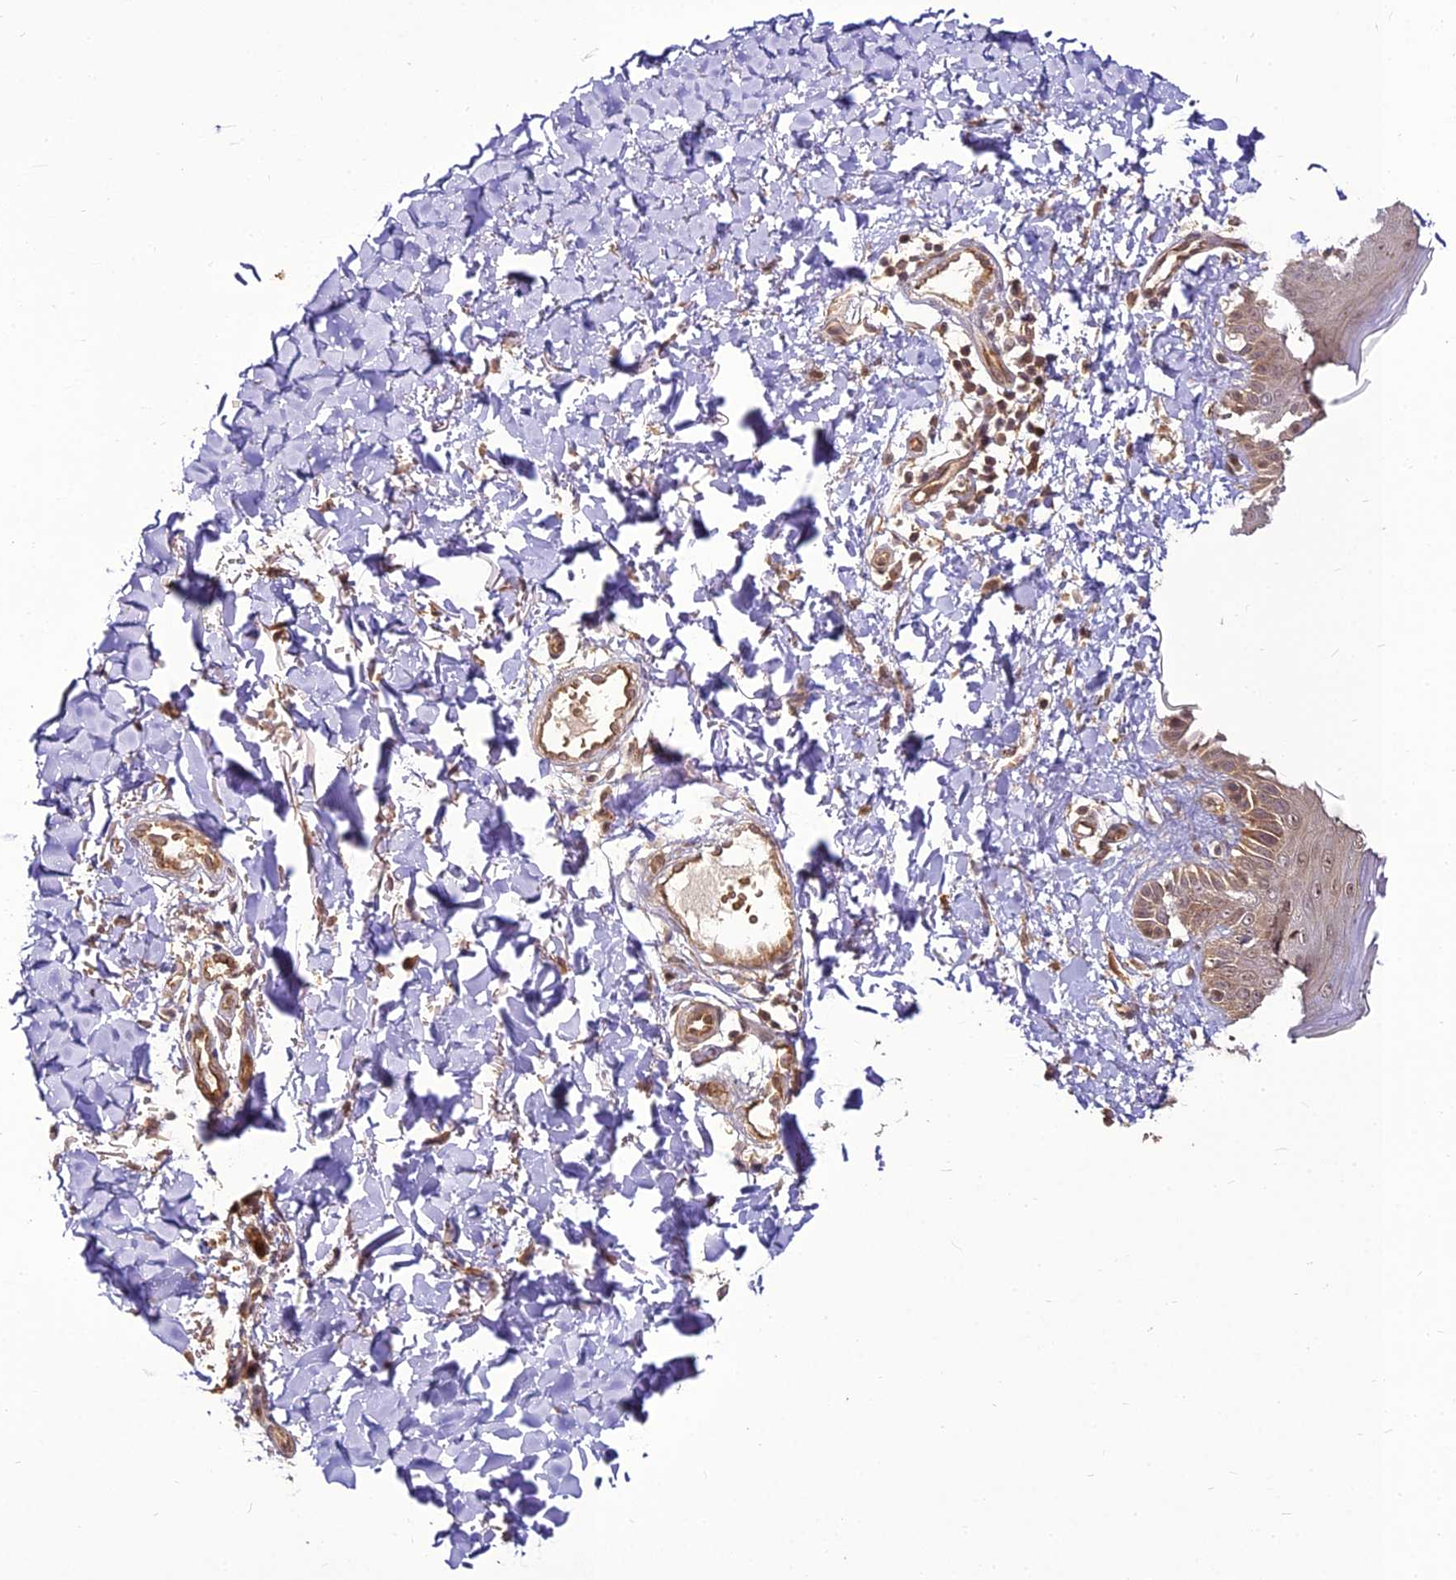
{"staining": {"intensity": "moderate", "quantity": "25%-75%", "location": "cytoplasmic/membranous"}, "tissue": "skin", "cell_type": "Fibroblasts", "image_type": "normal", "snomed": [{"axis": "morphology", "description": "Normal tissue, NOS"}, {"axis": "topography", "description": "Skin"}], "caption": "Protein expression analysis of normal human skin reveals moderate cytoplasmic/membranous expression in about 25%-75% of fibroblasts.", "gene": "BCDIN3D", "patient": {"sex": "male", "age": 52}}